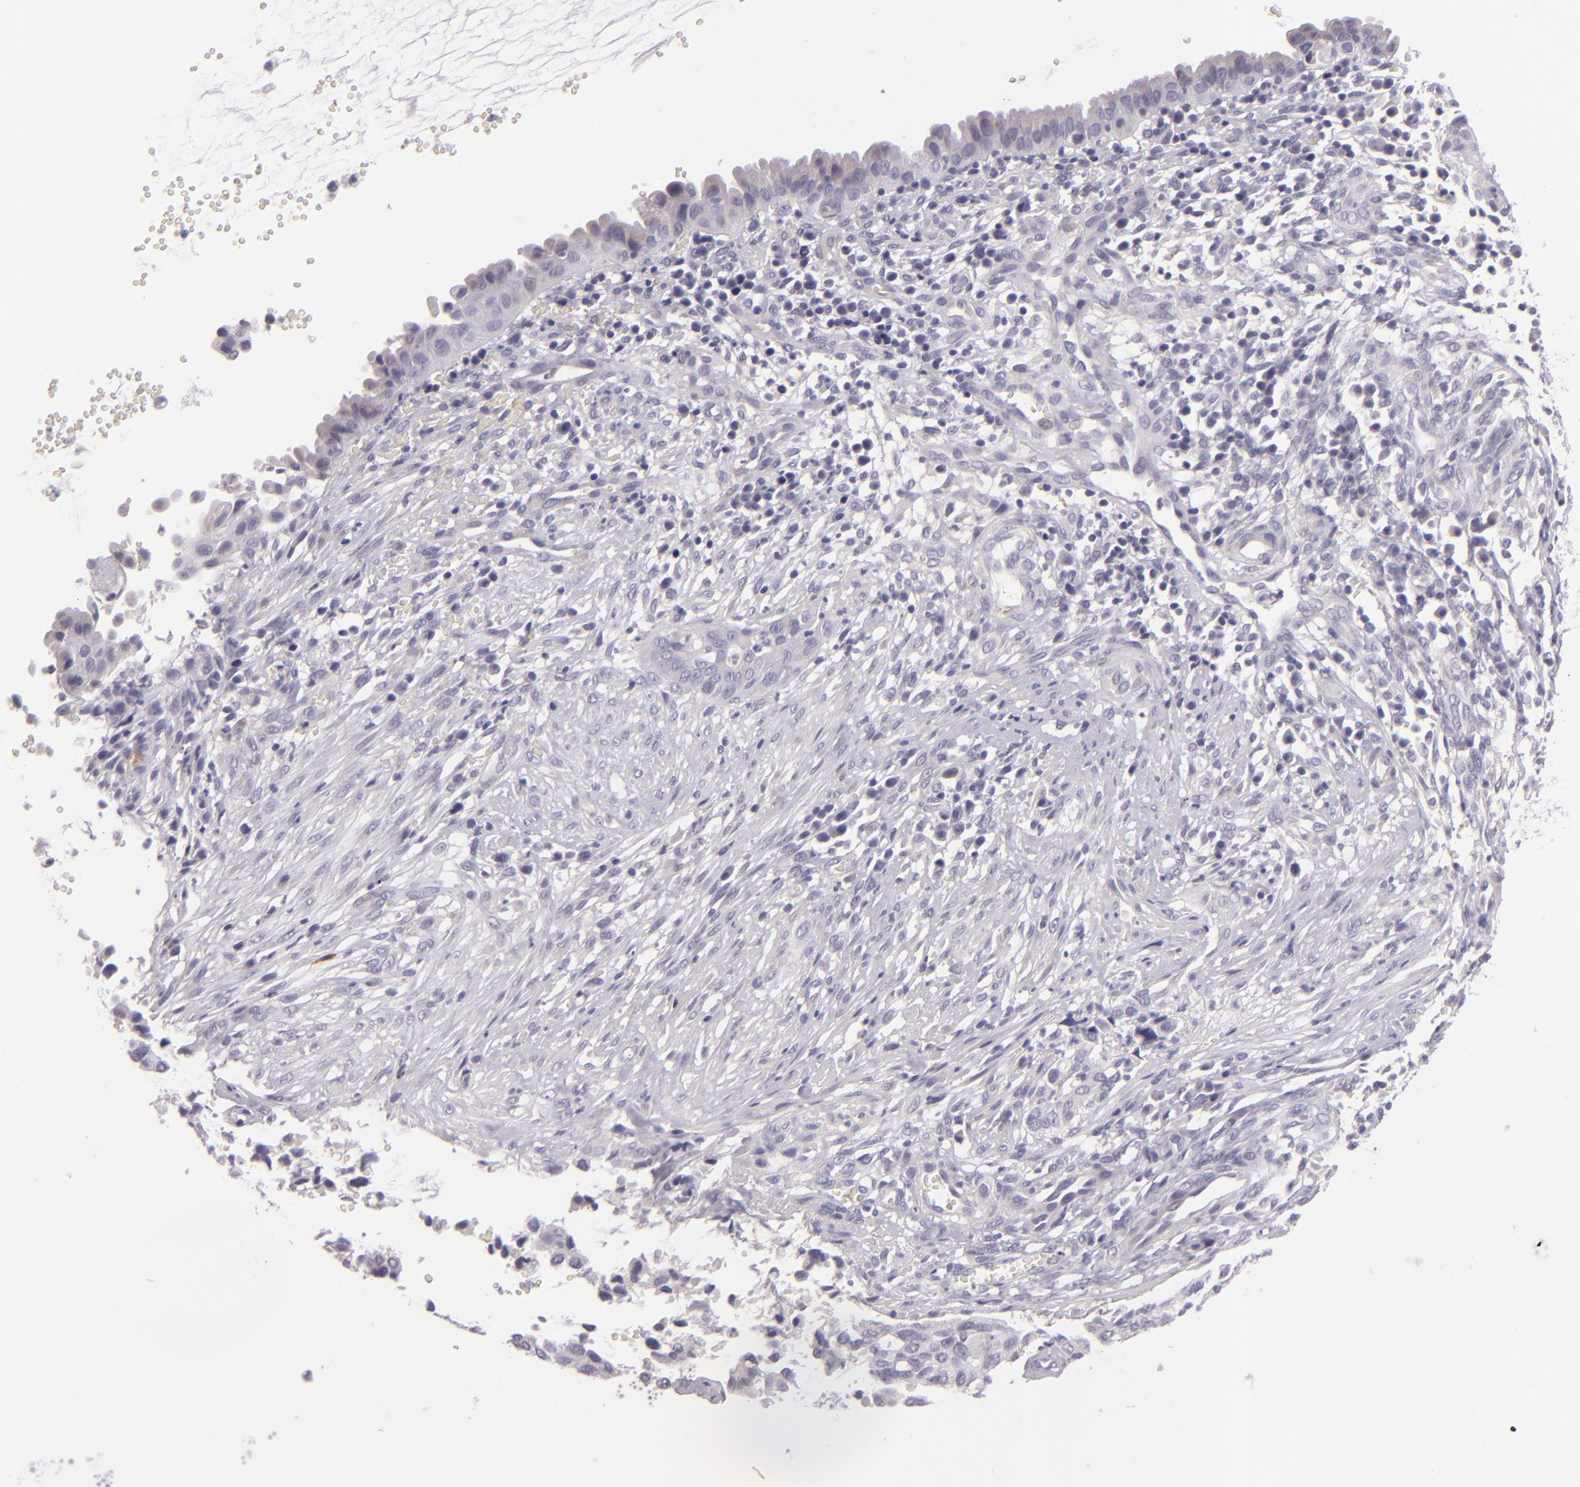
{"staining": {"intensity": "negative", "quantity": "none", "location": "none"}, "tissue": "cervical cancer", "cell_type": "Tumor cells", "image_type": "cancer", "snomed": [{"axis": "morphology", "description": "Normal tissue, NOS"}, {"axis": "morphology", "description": "Squamous cell carcinoma, NOS"}, {"axis": "topography", "description": "Cervix"}], "caption": "Cervical cancer was stained to show a protein in brown. There is no significant staining in tumor cells. Nuclei are stained in blue.", "gene": "EGFL6", "patient": {"sex": "female", "age": 45}}